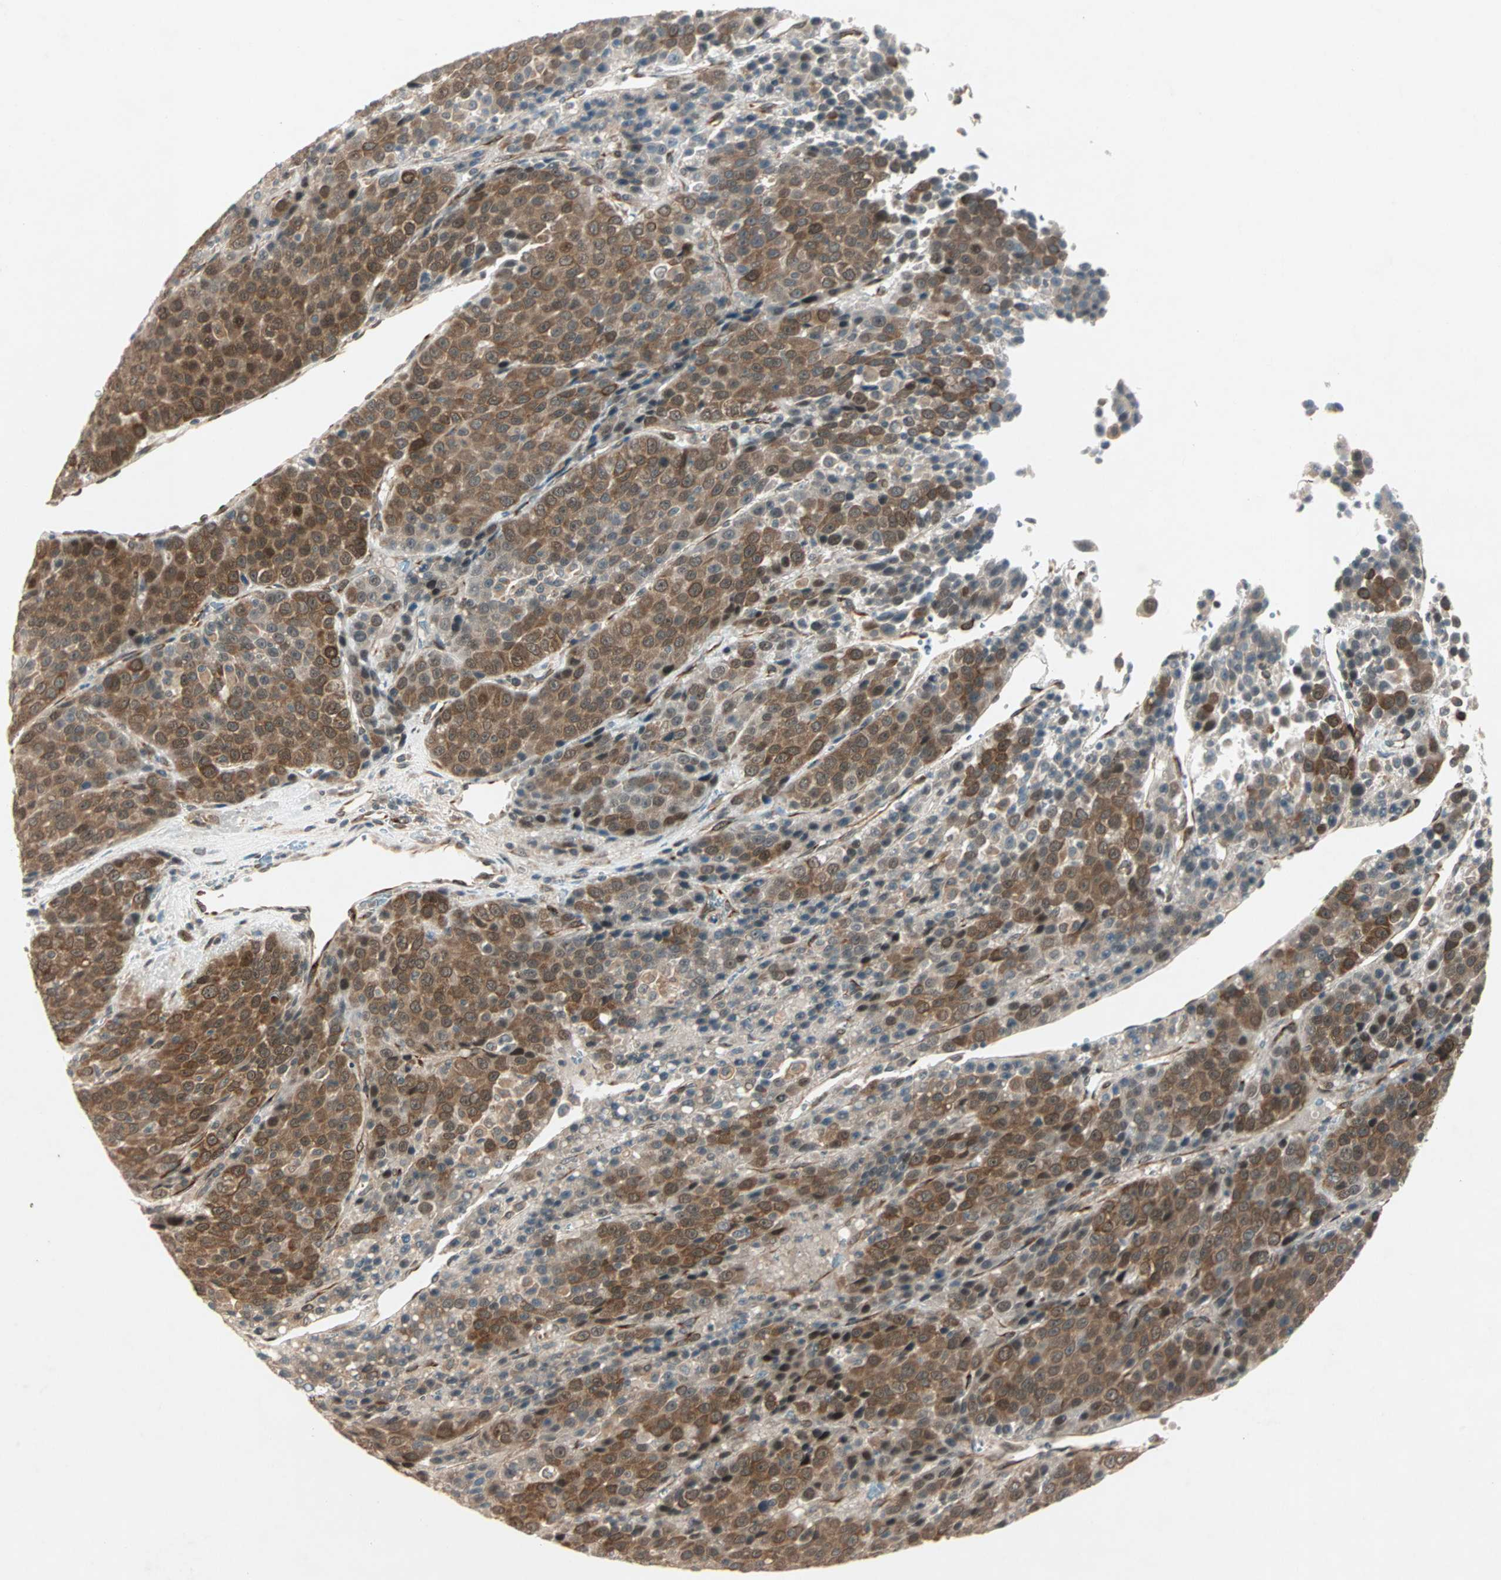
{"staining": {"intensity": "strong", "quantity": ">75%", "location": "cytoplasmic/membranous,nuclear"}, "tissue": "liver cancer", "cell_type": "Tumor cells", "image_type": "cancer", "snomed": [{"axis": "morphology", "description": "Carcinoma, Hepatocellular, NOS"}, {"axis": "topography", "description": "Liver"}], "caption": "Strong cytoplasmic/membranous and nuclear staining for a protein is present in about >75% of tumor cells of liver cancer (hepatocellular carcinoma) using IHC.", "gene": "ZNF37A", "patient": {"sex": "female", "age": 53}}